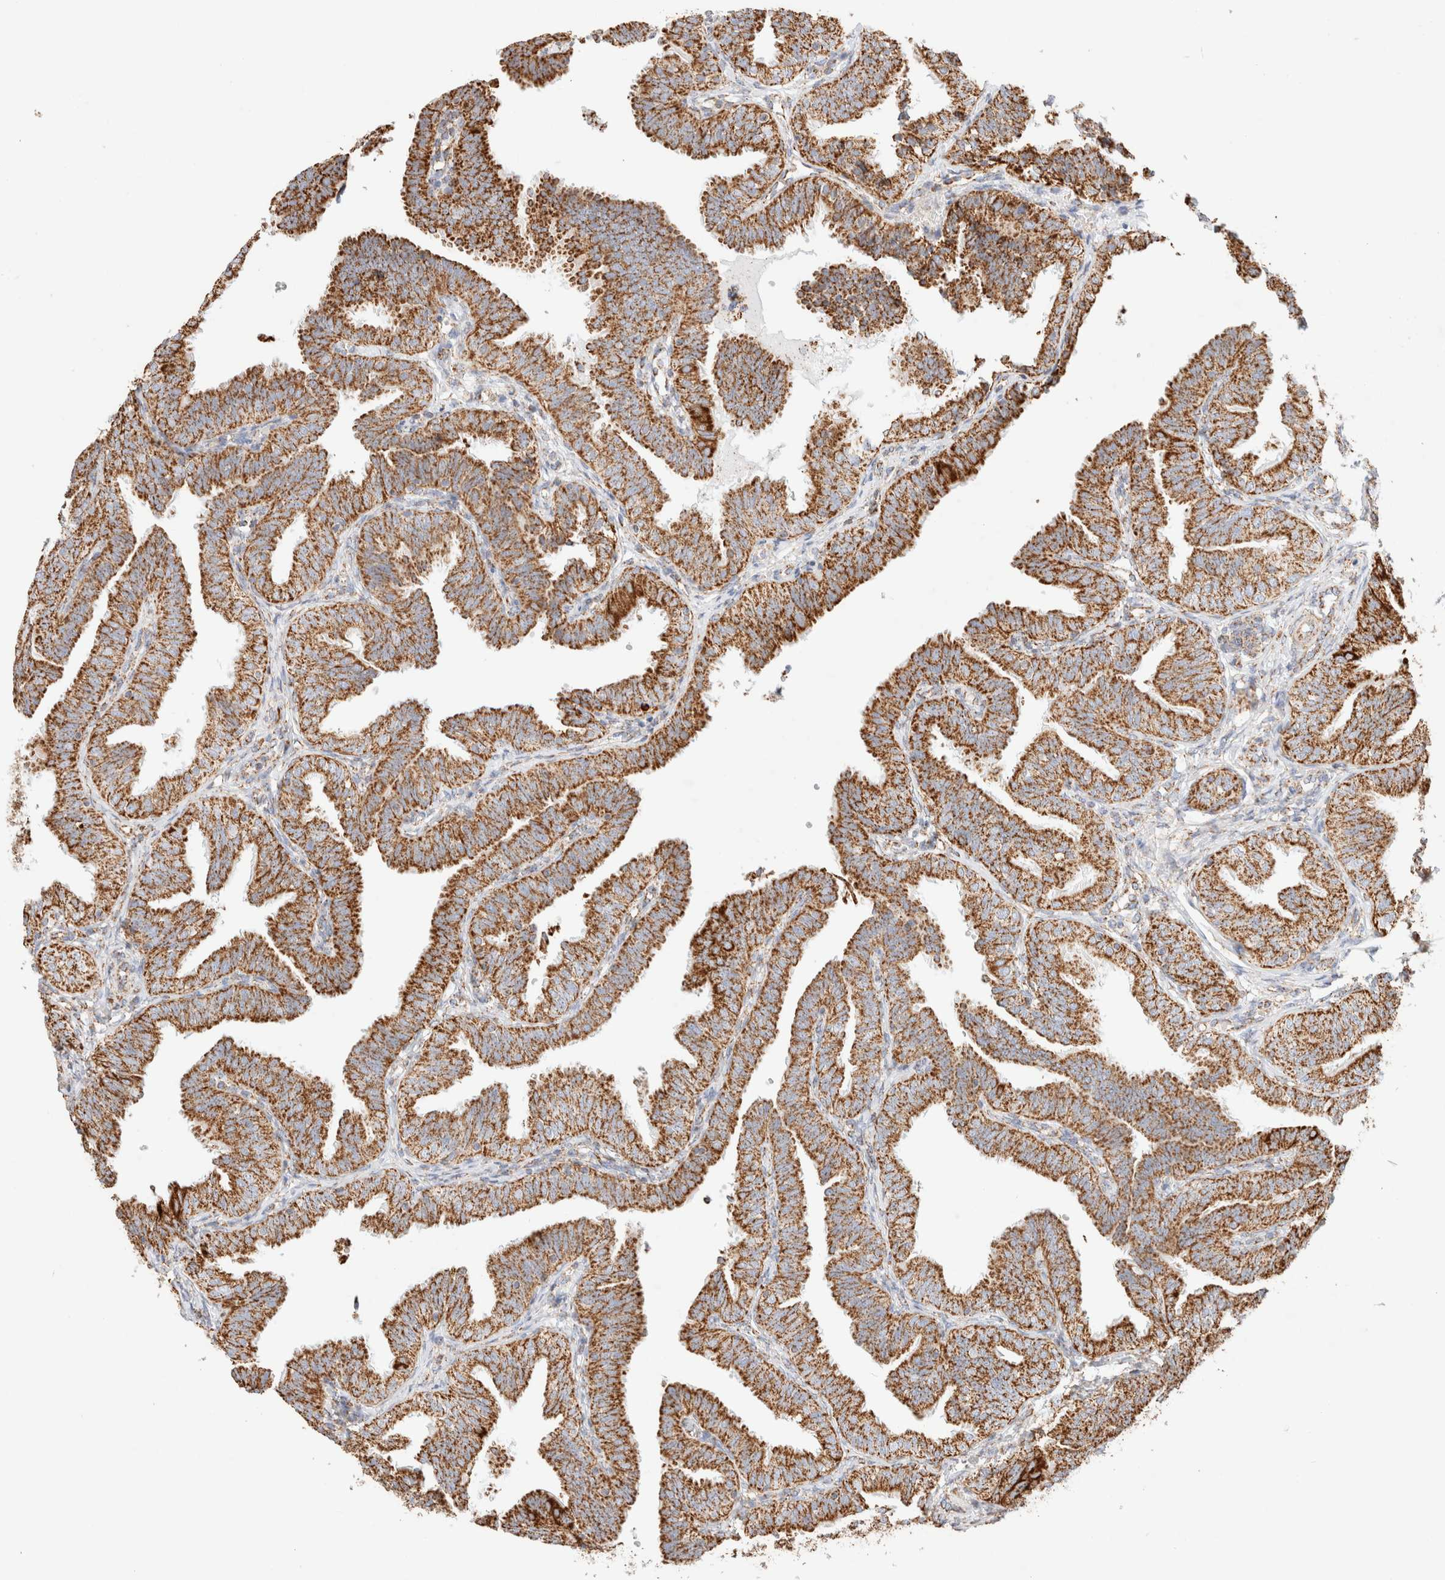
{"staining": {"intensity": "moderate", "quantity": ">75%", "location": "cytoplasmic/membranous"}, "tissue": "fallopian tube", "cell_type": "Glandular cells", "image_type": "normal", "snomed": [{"axis": "morphology", "description": "Normal tissue, NOS"}, {"axis": "topography", "description": "Fallopian tube"}], "caption": "Moderate cytoplasmic/membranous protein positivity is seen in approximately >75% of glandular cells in fallopian tube.", "gene": "PHB2", "patient": {"sex": "female", "age": 35}}